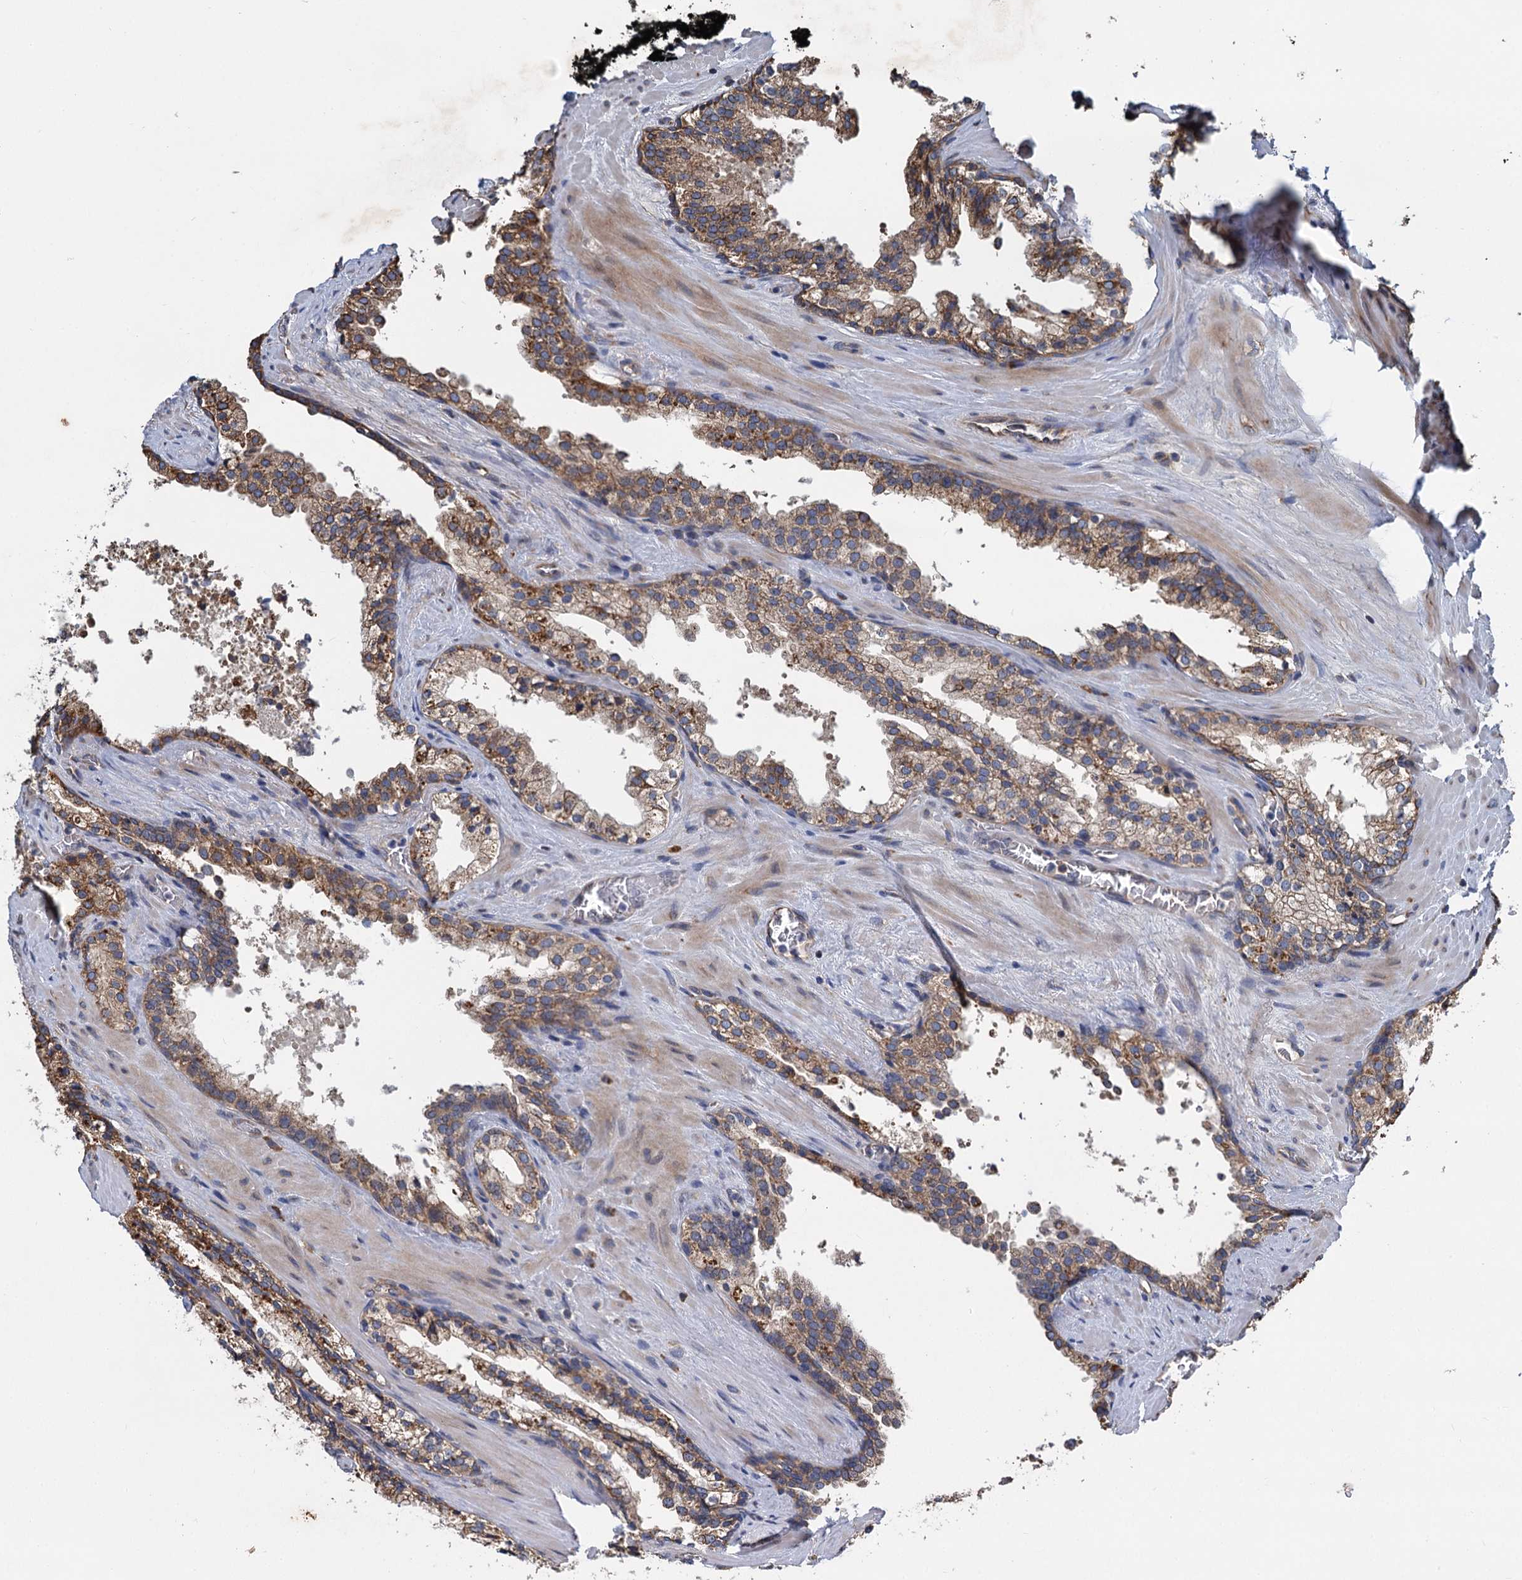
{"staining": {"intensity": "moderate", "quantity": ">75%", "location": "cytoplasmic/membranous"}, "tissue": "prostate cancer", "cell_type": "Tumor cells", "image_type": "cancer", "snomed": [{"axis": "morphology", "description": "Adenocarcinoma, High grade"}, {"axis": "topography", "description": "Prostate"}], "caption": "A brown stain shows moderate cytoplasmic/membranous expression of a protein in prostate cancer tumor cells. (DAB (3,3'-diaminobenzidine) IHC with brightfield microscopy, high magnification).", "gene": "LINS1", "patient": {"sex": "male", "age": 57}}